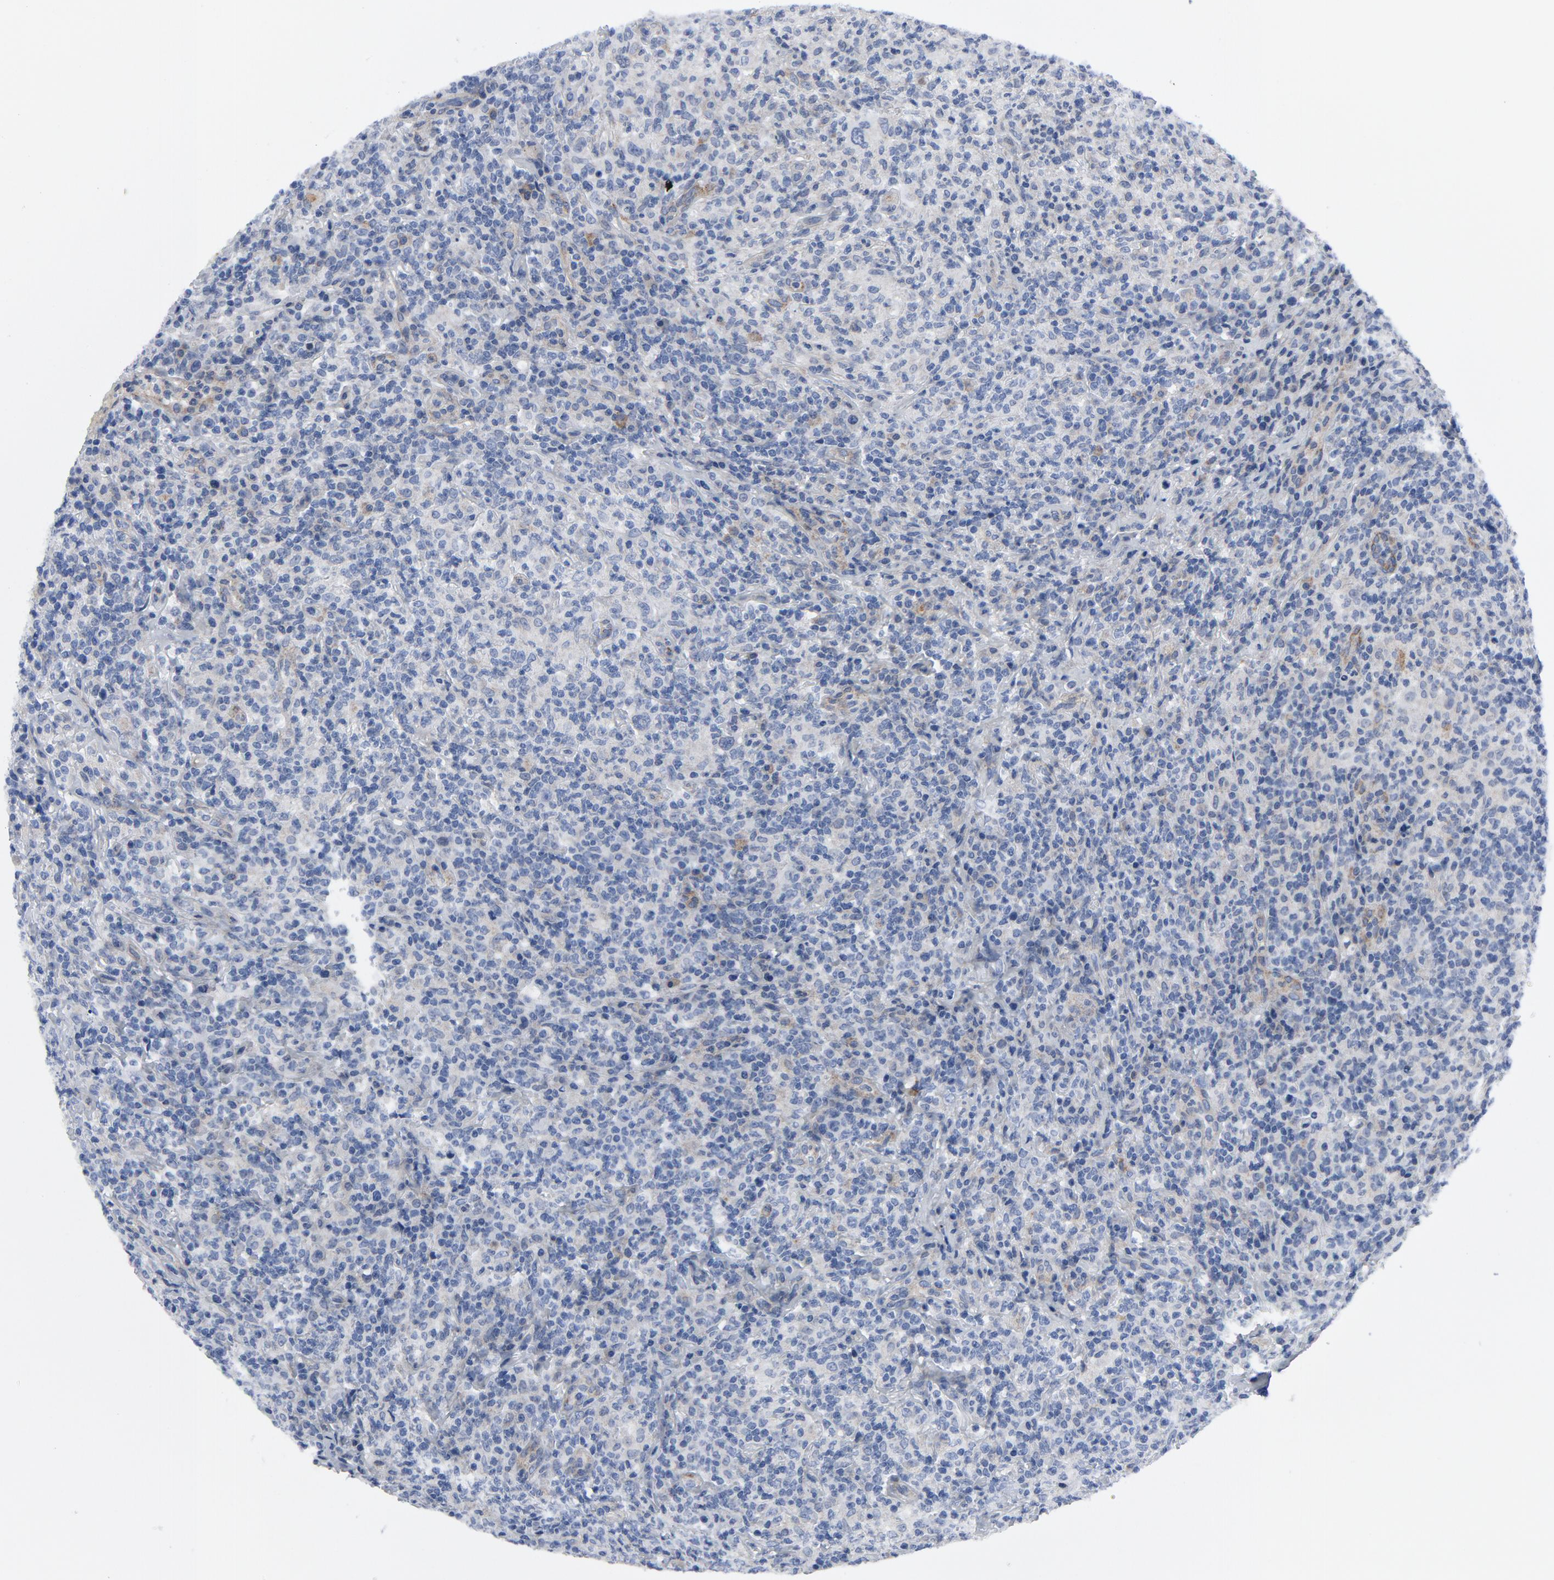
{"staining": {"intensity": "negative", "quantity": "none", "location": "none"}, "tissue": "lymphoma", "cell_type": "Tumor cells", "image_type": "cancer", "snomed": [{"axis": "morphology", "description": "Hodgkin's disease, NOS"}, {"axis": "topography", "description": "Lymph node"}], "caption": "Micrograph shows no significant protein staining in tumor cells of Hodgkin's disease. (DAB immunohistochemistry (IHC), high magnification).", "gene": "LAMC1", "patient": {"sex": "male", "age": 65}}